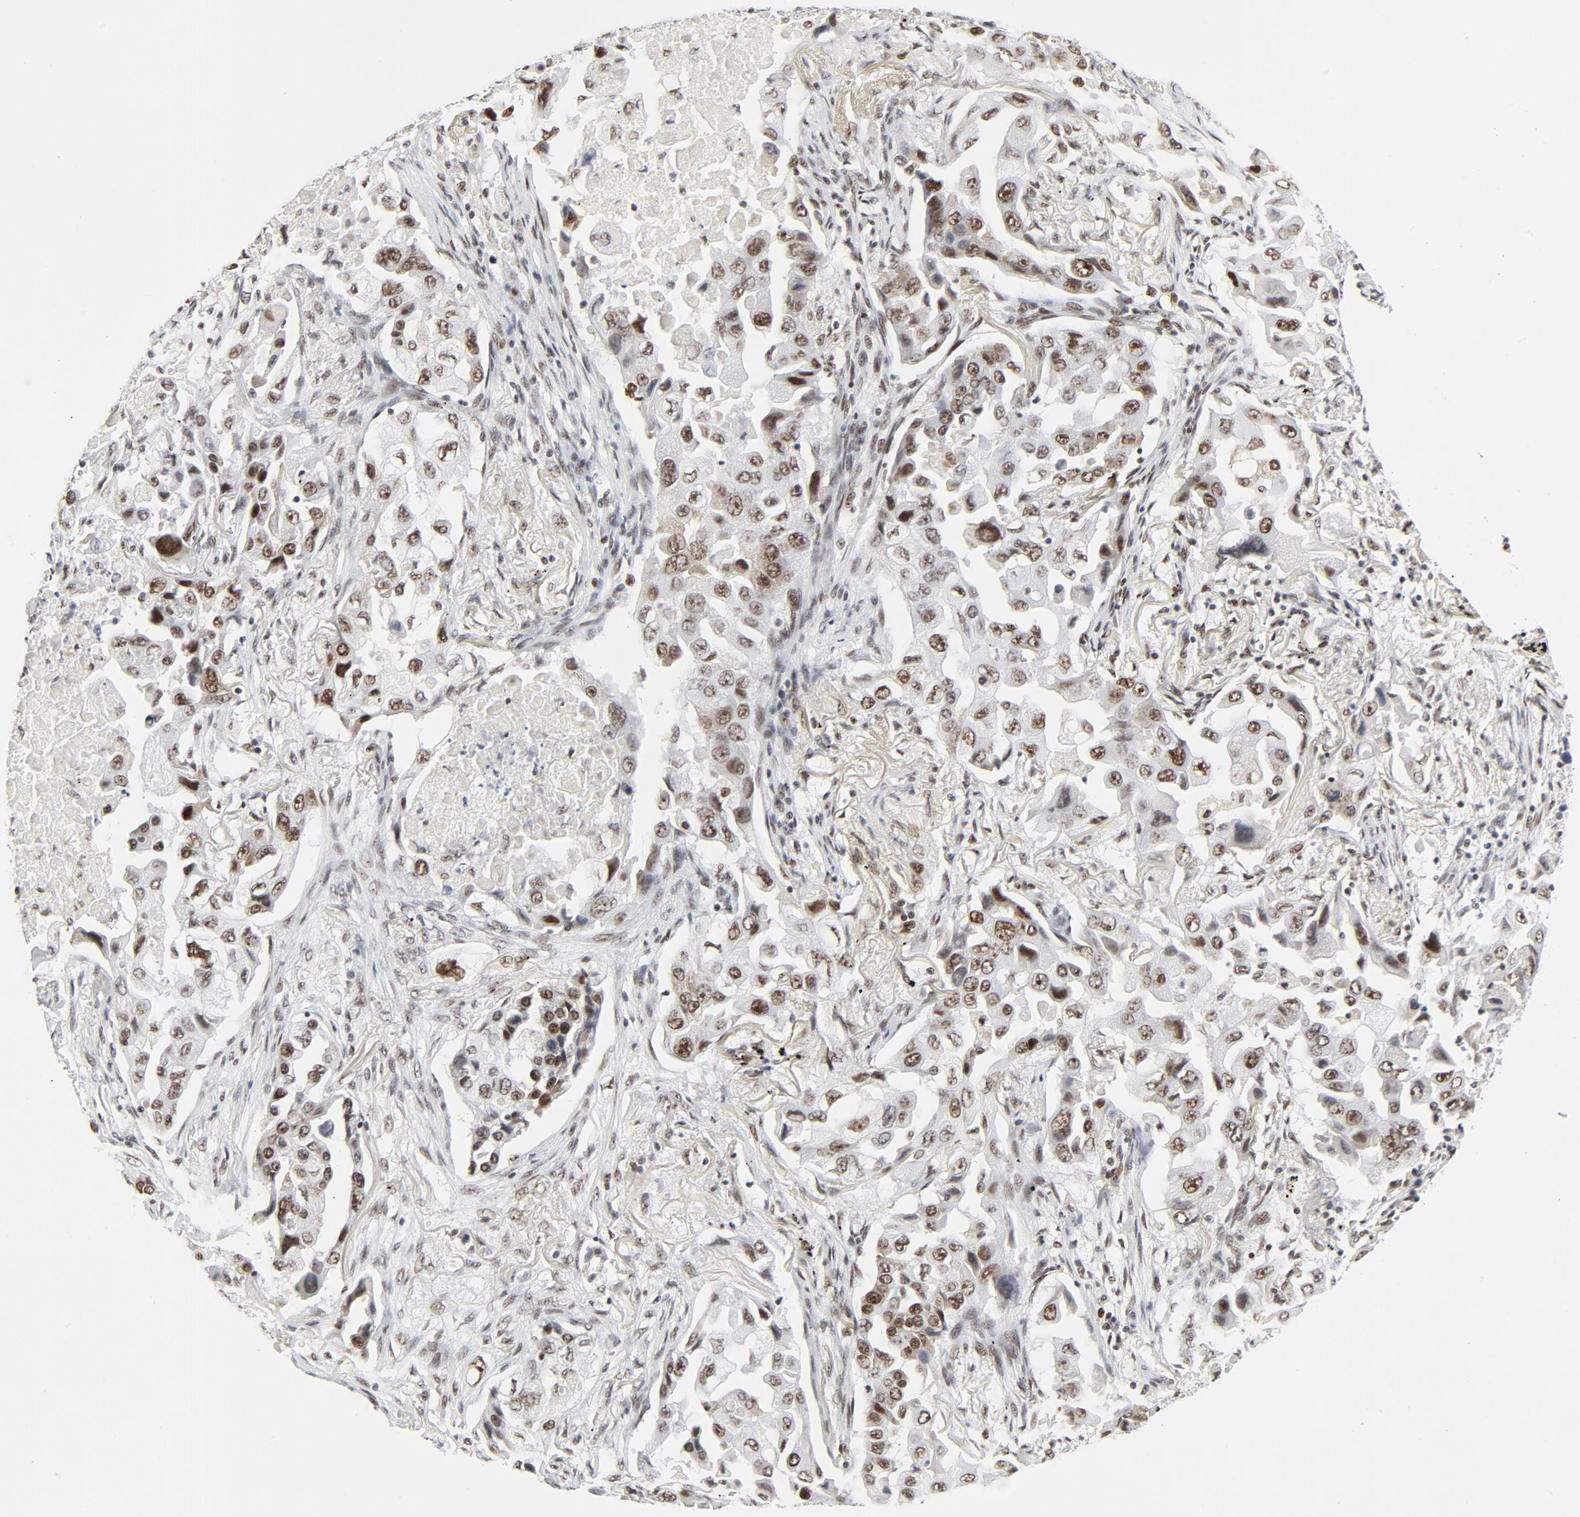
{"staining": {"intensity": "moderate", "quantity": ">75%", "location": "nuclear"}, "tissue": "lung cancer", "cell_type": "Tumor cells", "image_type": "cancer", "snomed": [{"axis": "morphology", "description": "Adenocarcinoma, NOS"}, {"axis": "topography", "description": "Lung"}], "caption": "Approximately >75% of tumor cells in lung cancer (adenocarcinoma) display moderate nuclear protein staining as visualized by brown immunohistochemical staining.", "gene": "GTF2H1", "patient": {"sex": "female", "age": 65}}